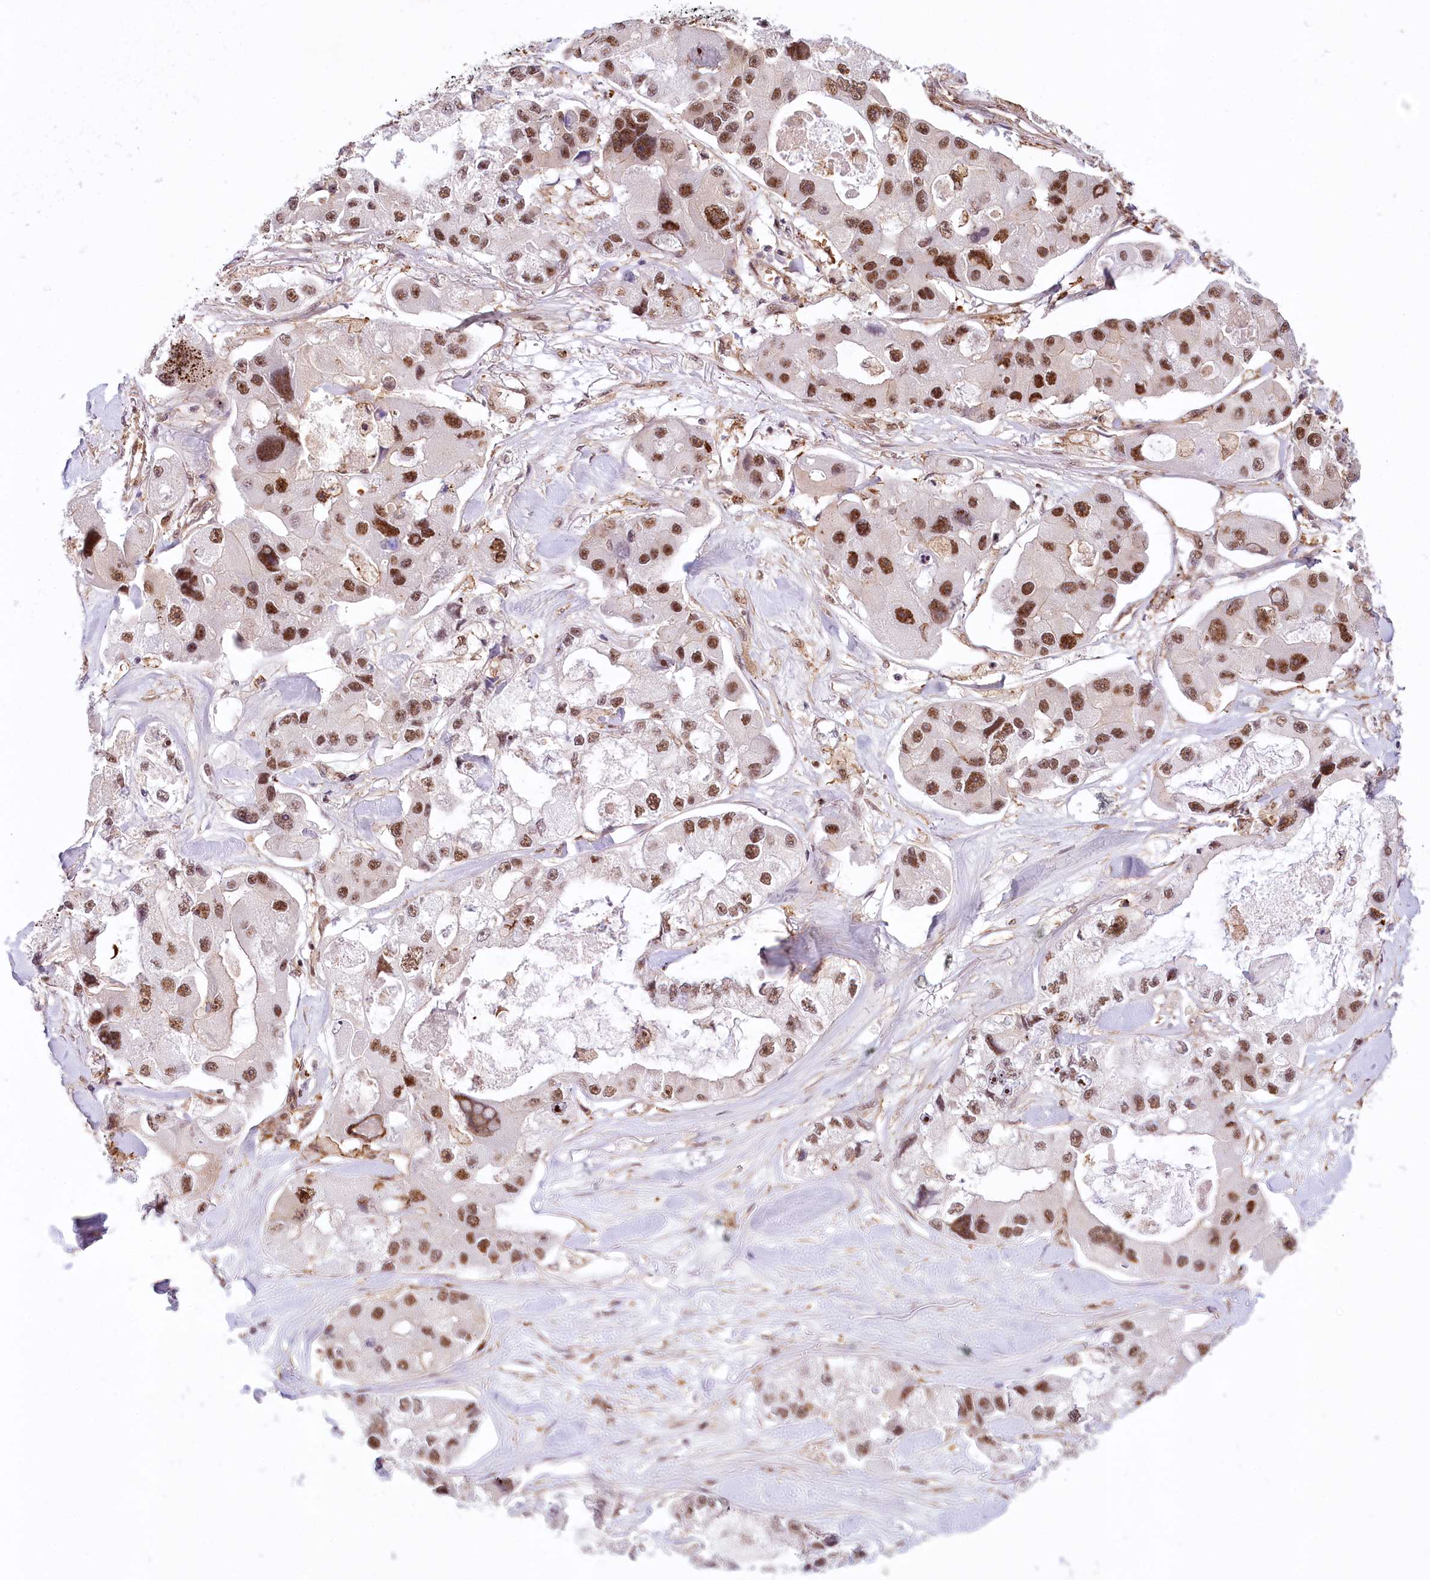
{"staining": {"intensity": "moderate", "quantity": ">75%", "location": "nuclear"}, "tissue": "lung cancer", "cell_type": "Tumor cells", "image_type": "cancer", "snomed": [{"axis": "morphology", "description": "Adenocarcinoma, NOS"}, {"axis": "topography", "description": "Lung"}], "caption": "The histopathology image displays immunohistochemical staining of lung adenocarcinoma. There is moderate nuclear expression is seen in approximately >75% of tumor cells. Nuclei are stained in blue.", "gene": "TUBGCP2", "patient": {"sex": "female", "age": 54}}